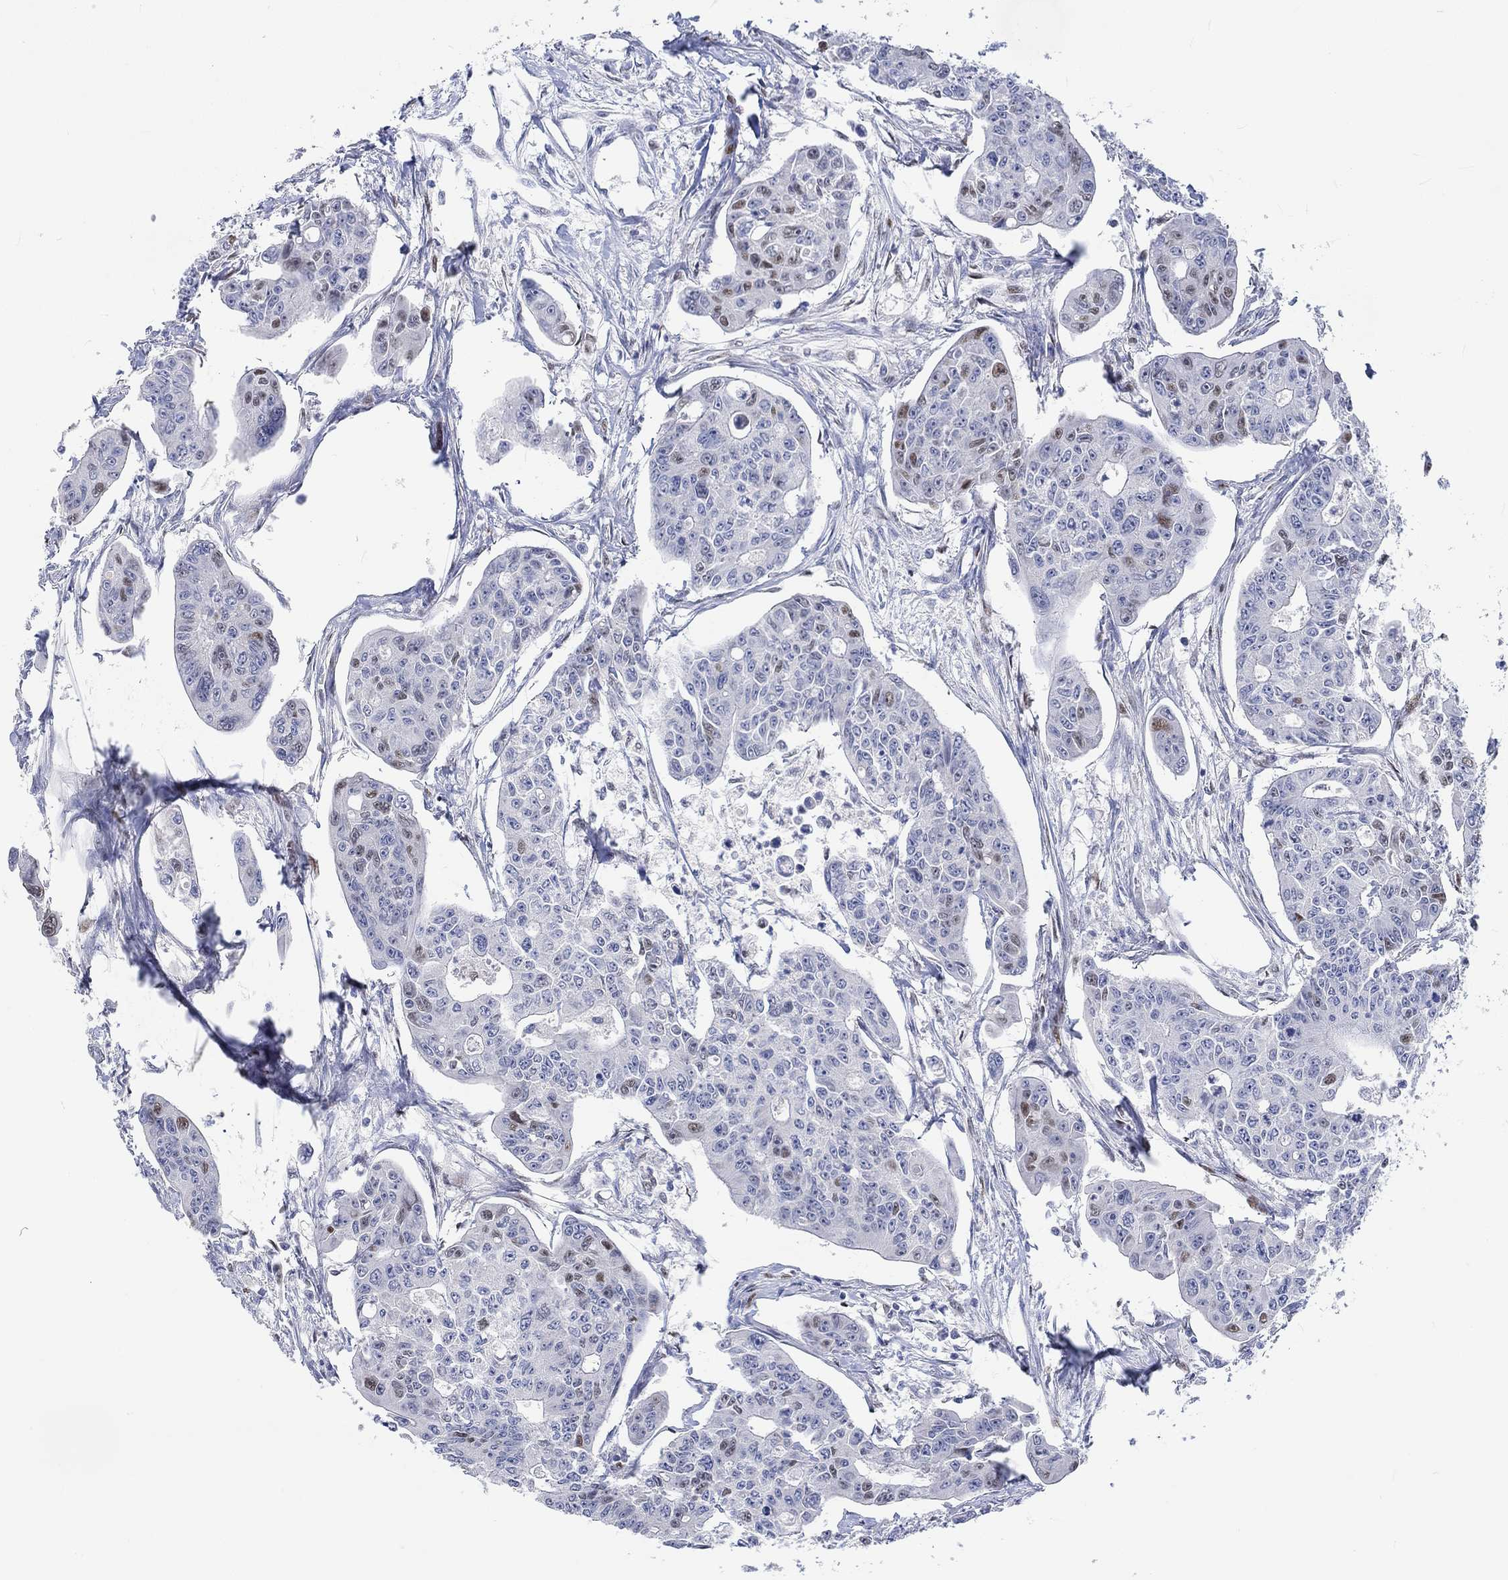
{"staining": {"intensity": "weak", "quantity": "<25%", "location": "nuclear"}, "tissue": "colorectal cancer", "cell_type": "Tumor cells", "image_type": "cancer", "snomed": [{"axis": "morphology", "description": "Adenocarcinoma, NOS"}, {"axis": "topography", "description": "Colon"}], "caption": "Colorectal cancer (adenocarcinoma) was stained to show a protein in brown. There is no significant expression in tumor cells.", "gene": "DLK1", "patient": {"sex": "male", "age": 70}}